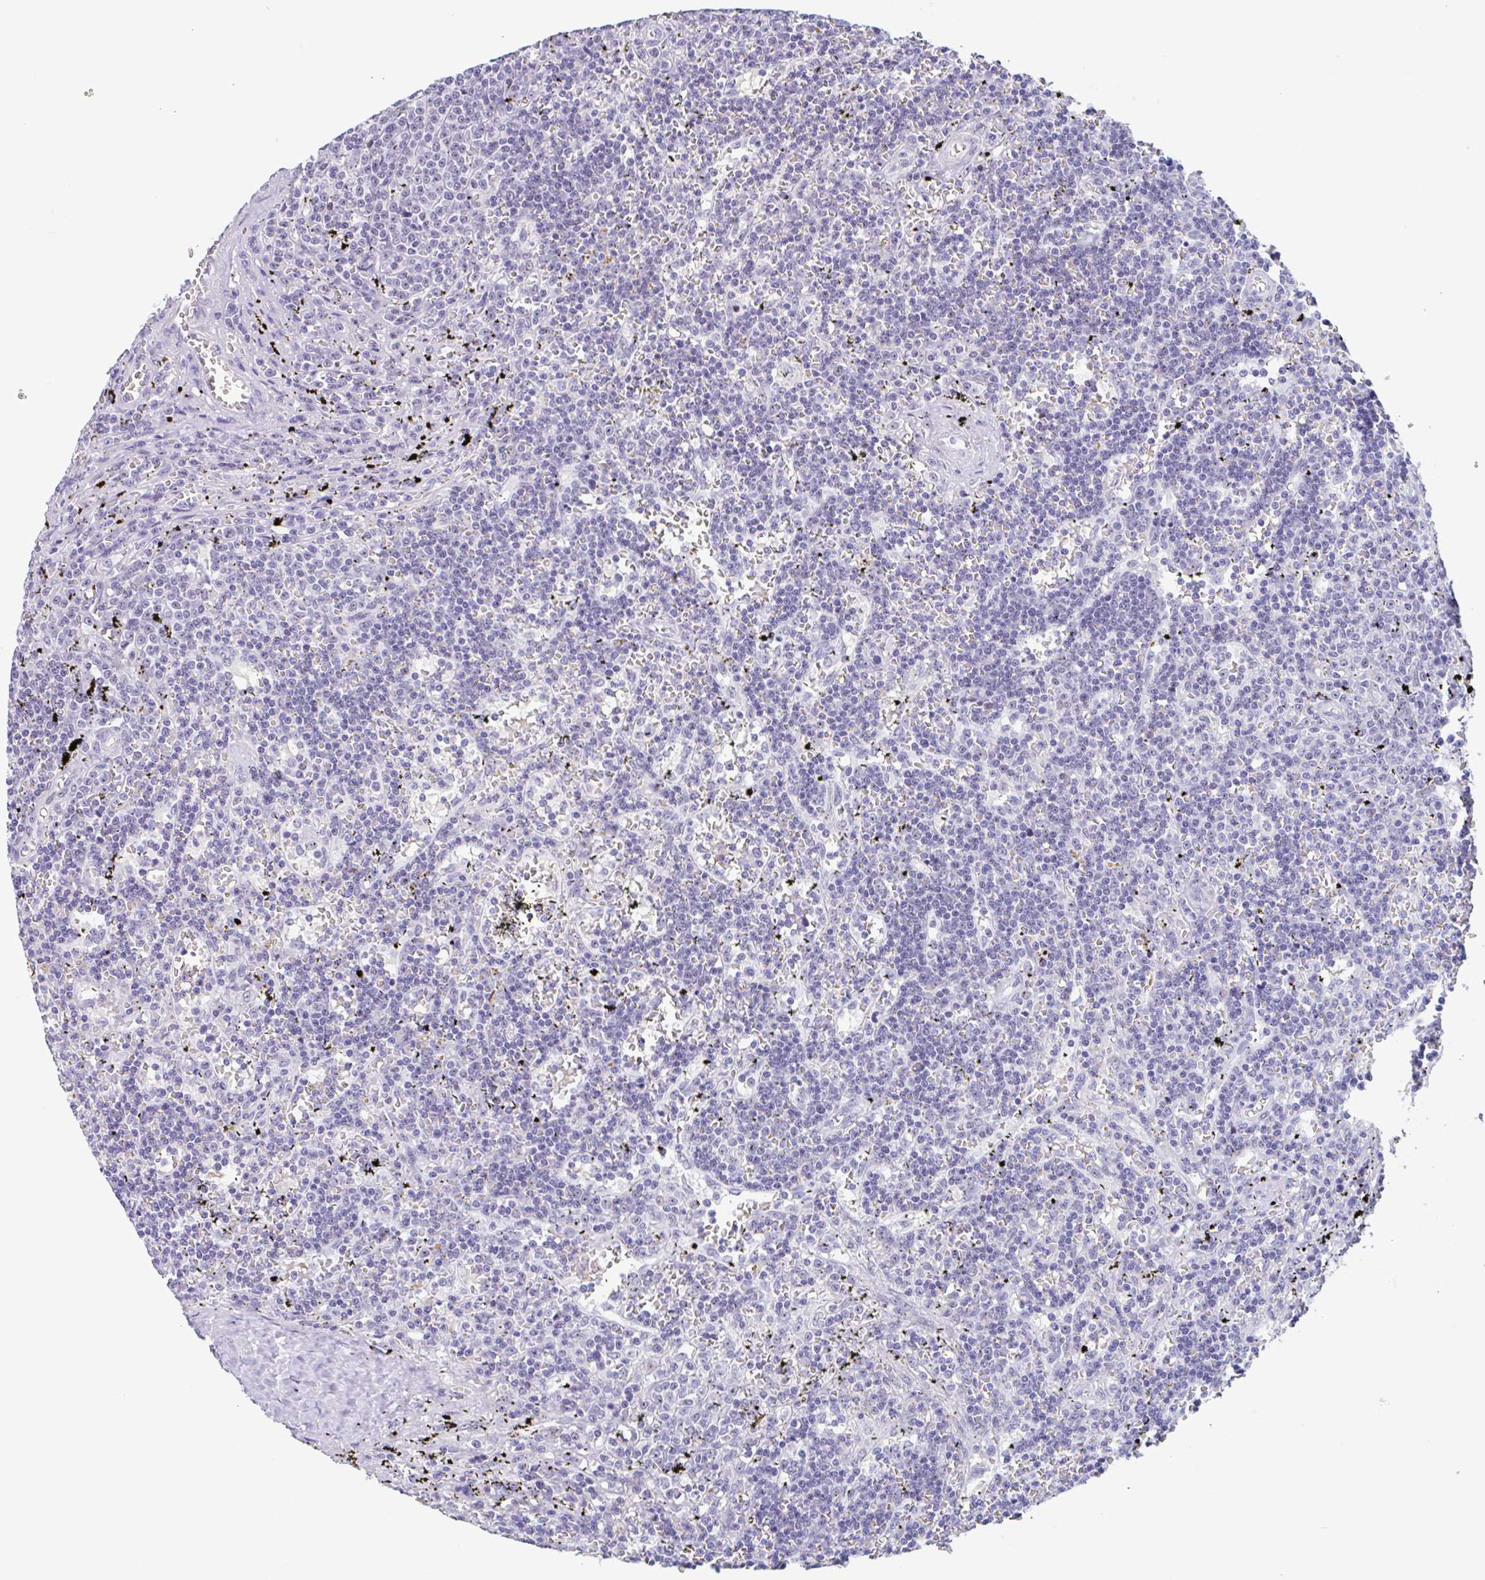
{"staining": {"intensity": "negative", "quantity": "none", "location": "none"}, "tissue": "lymphoma", "cell_type": "Tumor cells", "image_type": "cancer", "snomed": [{"axis": "morphology", "description": "Malignant lymphoma, non-Hodgkin's type, Low grade"}, {"axis": "topography", "description": "Spleen"}], "caption": "DAB (3,3'-diaminobenzidine) immunohistochemical staining of low-grade malignant lymphoma, non-Hodgkin's type reveals no significant positivity in tumor cells. (Brightfield microscopy of DAB IHC at high magnification).", "gene": "LENG9", "patient": {"sex": "male", "age": 60}}